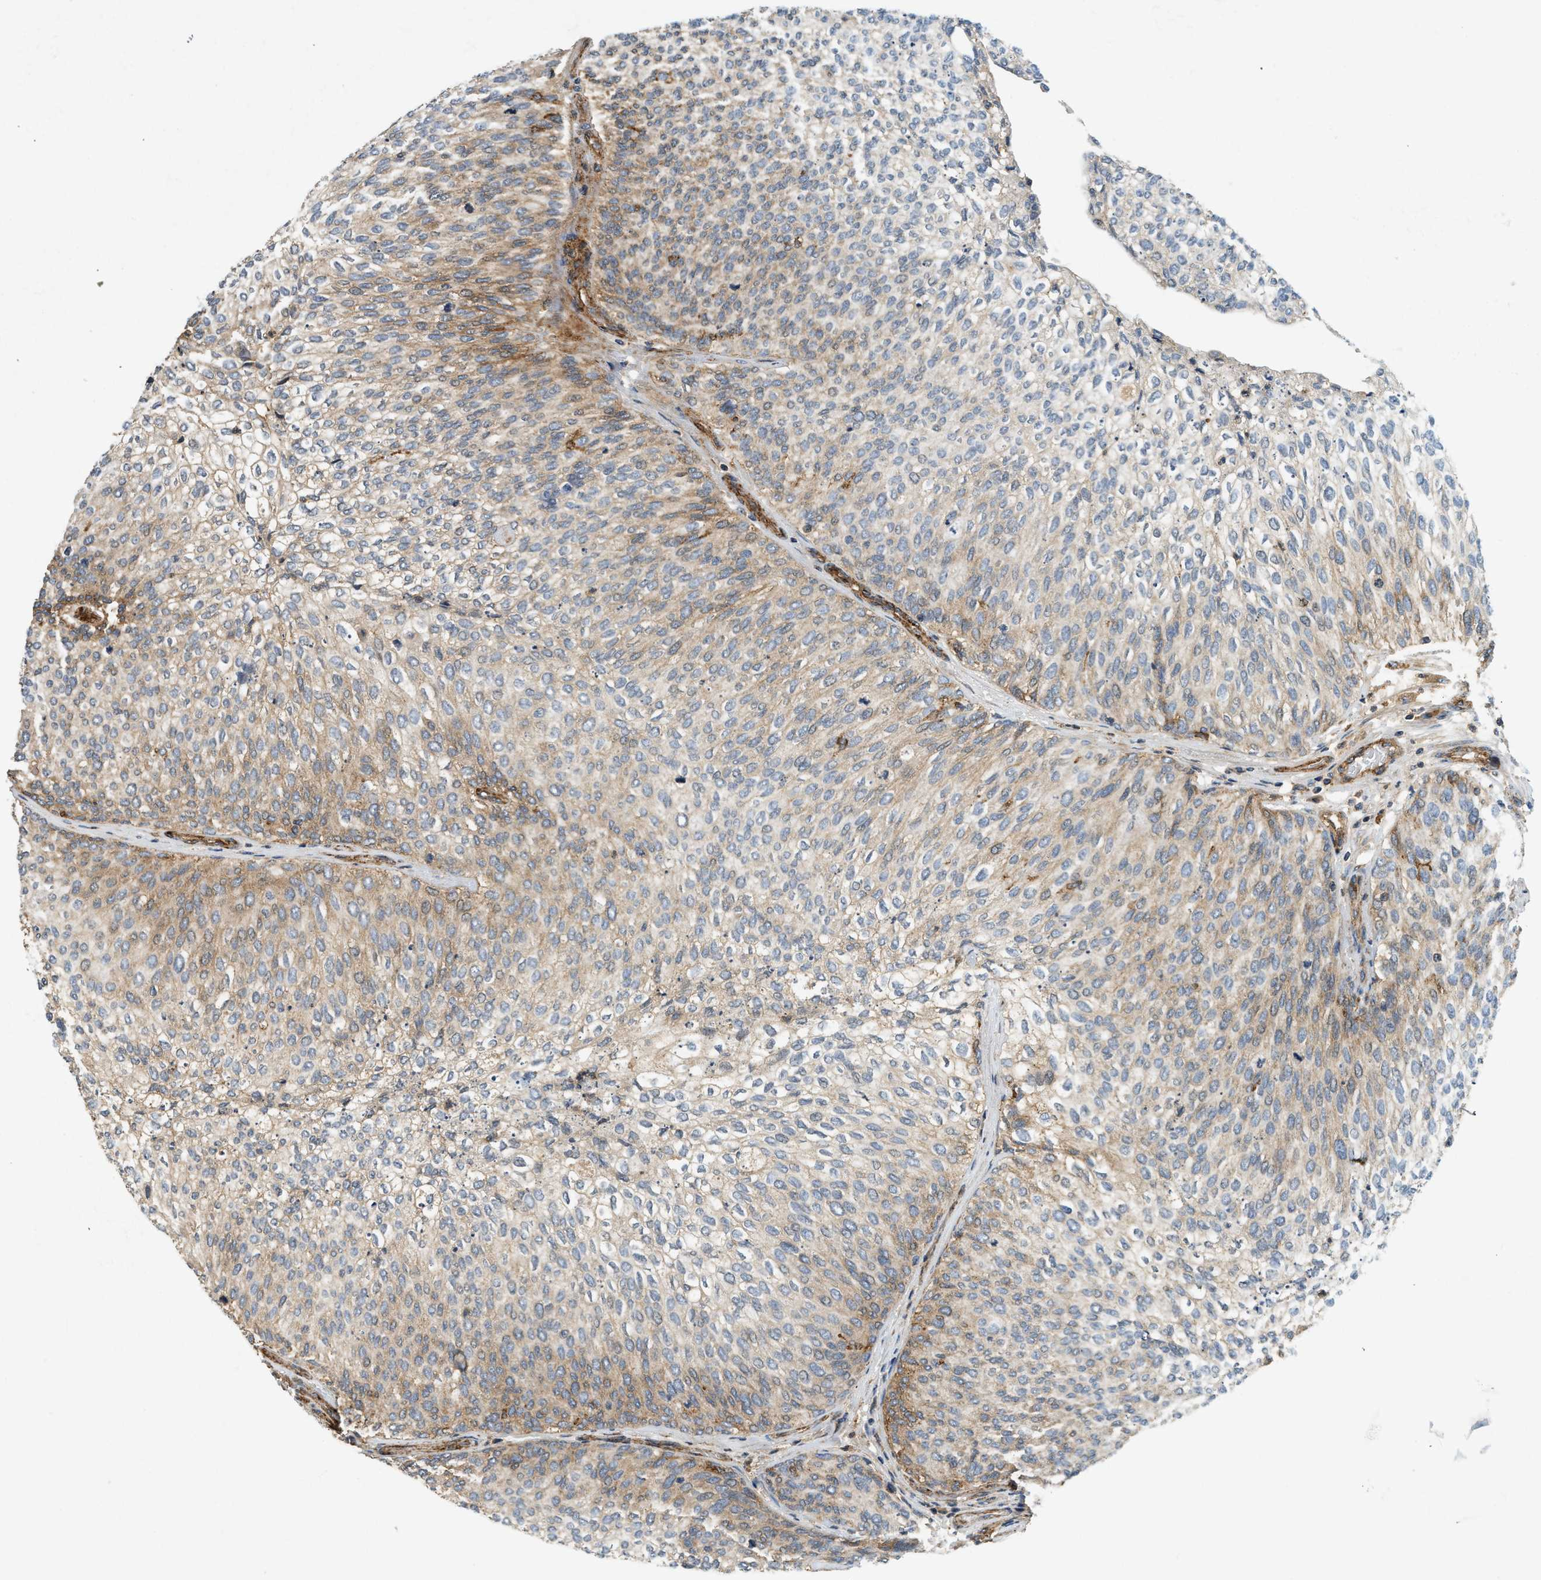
{"staining": {"intensity": "moderate", "quantity": "25%-75%", "location": "cytoplasmic/membranous"}, "tissue": "urothelial cancer", "cell_type": "Tumor cells", "image_type": "cancer", "snomed": [{"axis": "morphology", "description": "Urothelial carcinoma, Low grade"}, {"axis": "topography", "description": "Urinary bladder"}], "caption": "The image reveals staining of urothelial carcinoma (low-grade), revealing moderate cytoplasmic/membranous protein expression (brown color) within tumor cells.", "gene": "HIP1", "patient": {"sex": "female", "age": 79}}